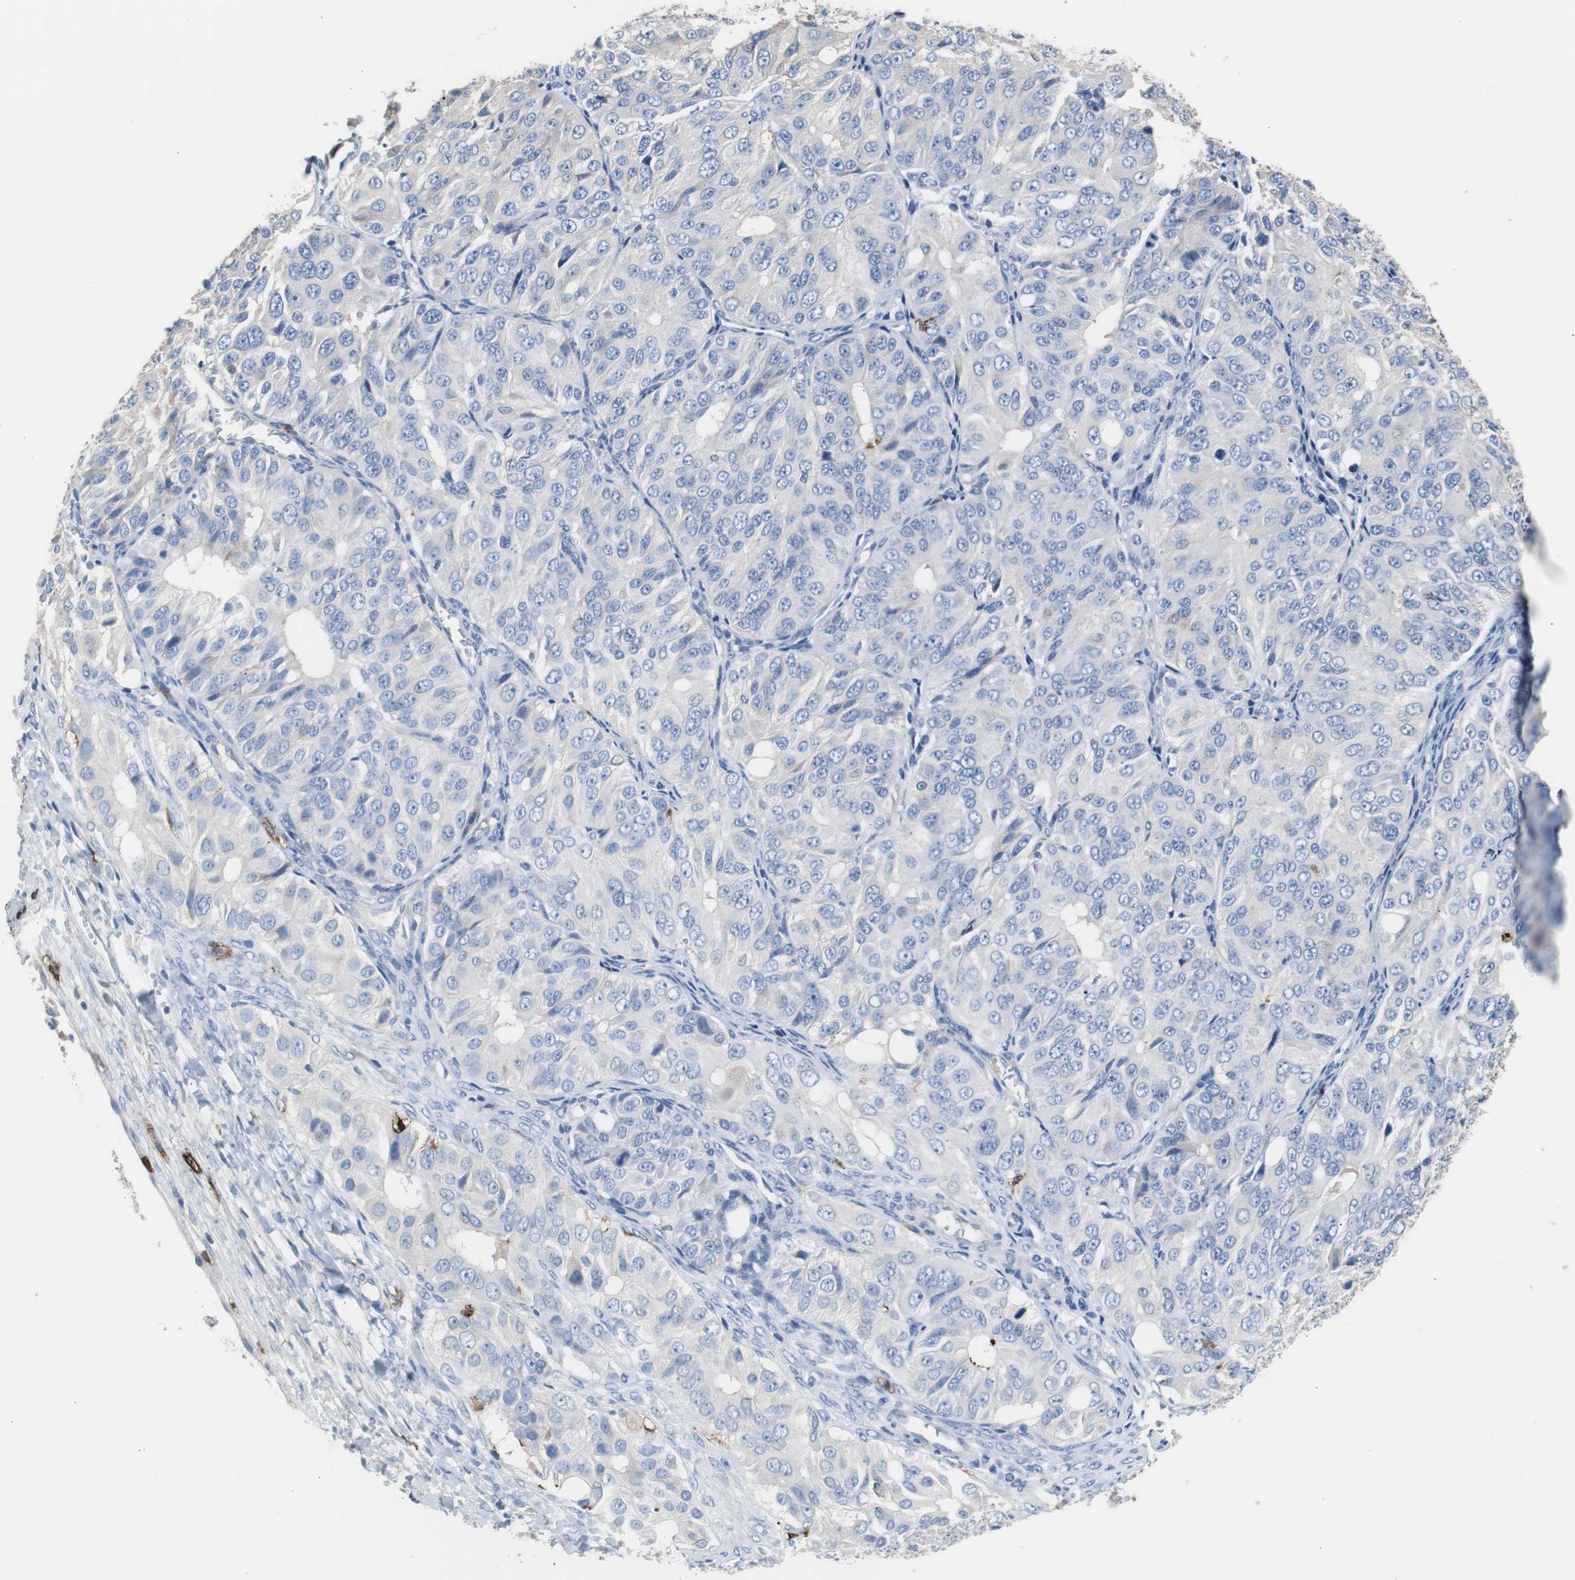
{"staining": {"intensity": "negative", "quantity": "none", "location": "none"}, "tissue": "ovarian cancer", "cell_type": "Tumor cells", "image_type": "cancer", "snomed": [{"axis": "morphology", "description": "Carcinoma, endometroid"}, {"axis": "topography", "description": "Ovary"}], "caption": "Immunohistochemistry (IHC) of ovarian cancer shows no staining in tumor cells.", "gene": "FCGR2B", "patient": {"sex": "female", "age": 51}}